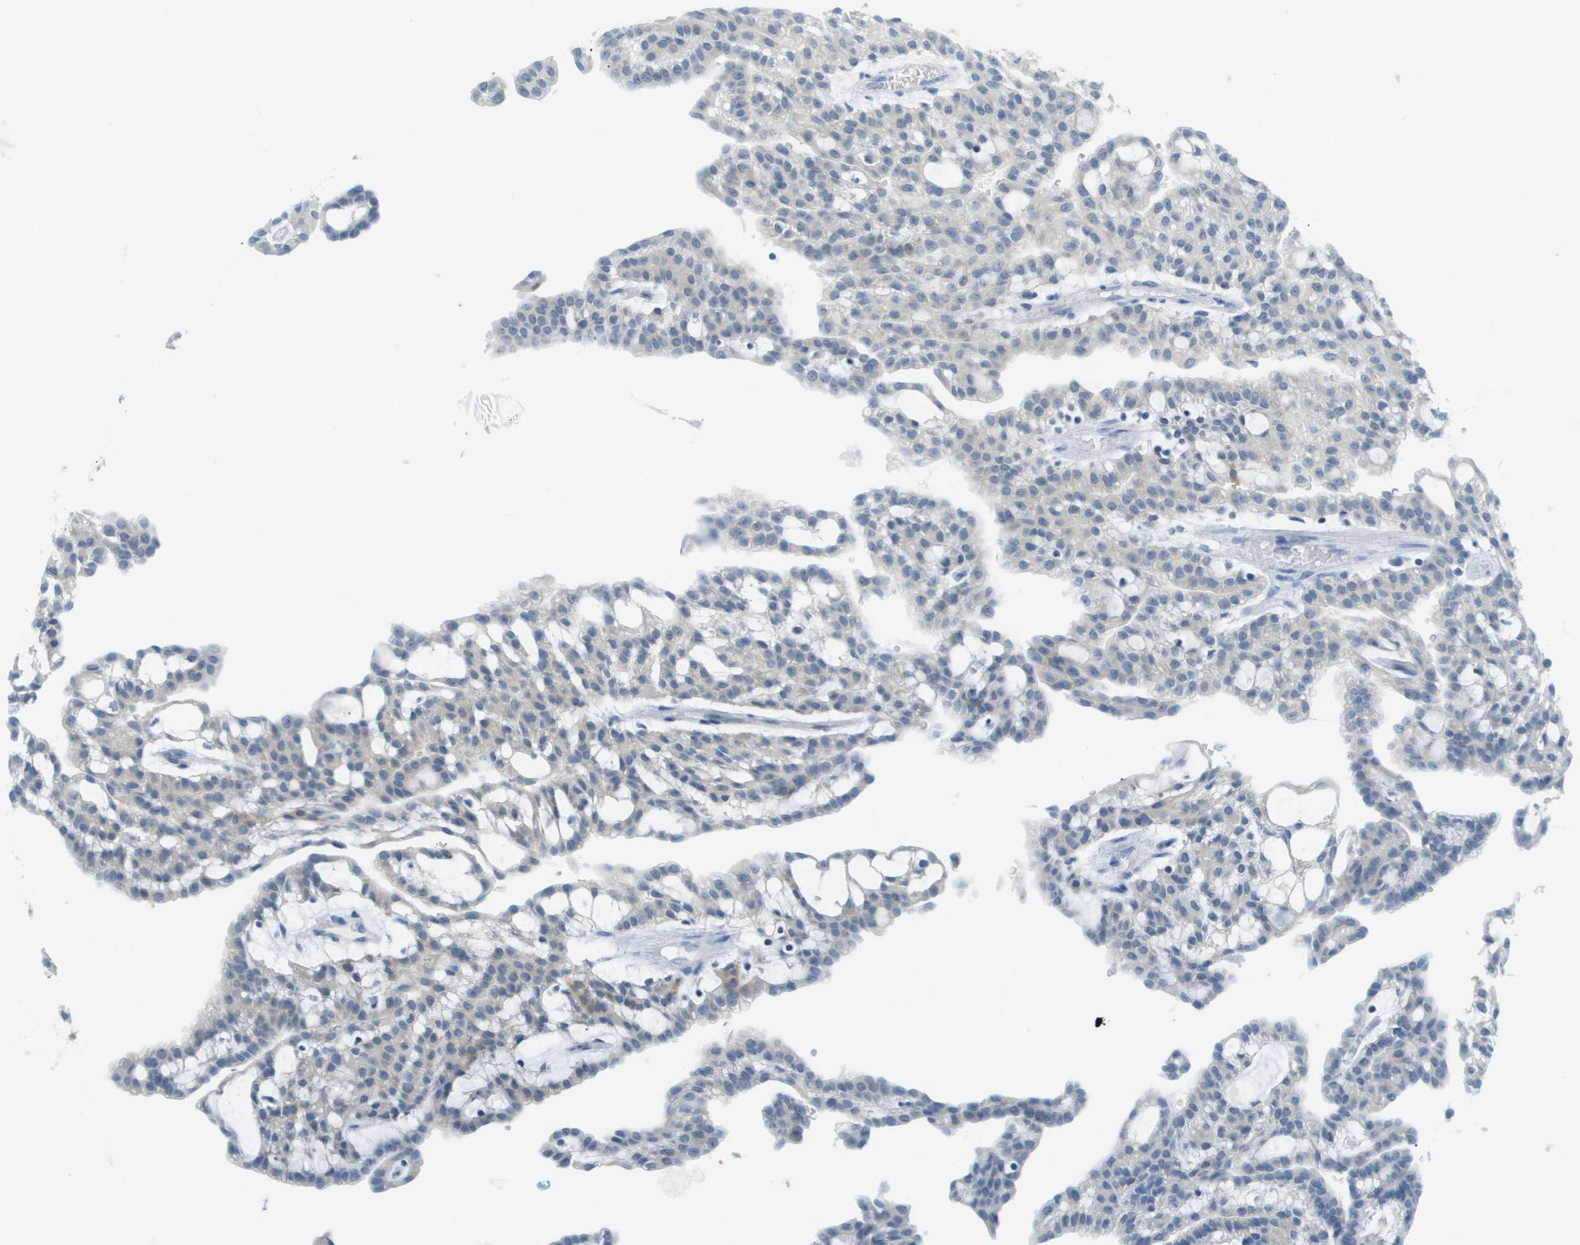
{"staining": {"intensity": "negative", "quantity": "none", "location": "none"}, "tissue": "renal cancer", "cell_type": "Tumor cells", "image_type": "cancer", "snomed": [{"axis": "morphology", "description": "Adenocarcinoma, NOS"}, {"axis": "topography", "description": "Kidney"}], "caption": "Renal adenocarcinoma was stained to show a protein in brown. There is no significant positivity in tumor cells.", "gene": "SMYD5", "patient": {"sex": "male", "age": 63}}